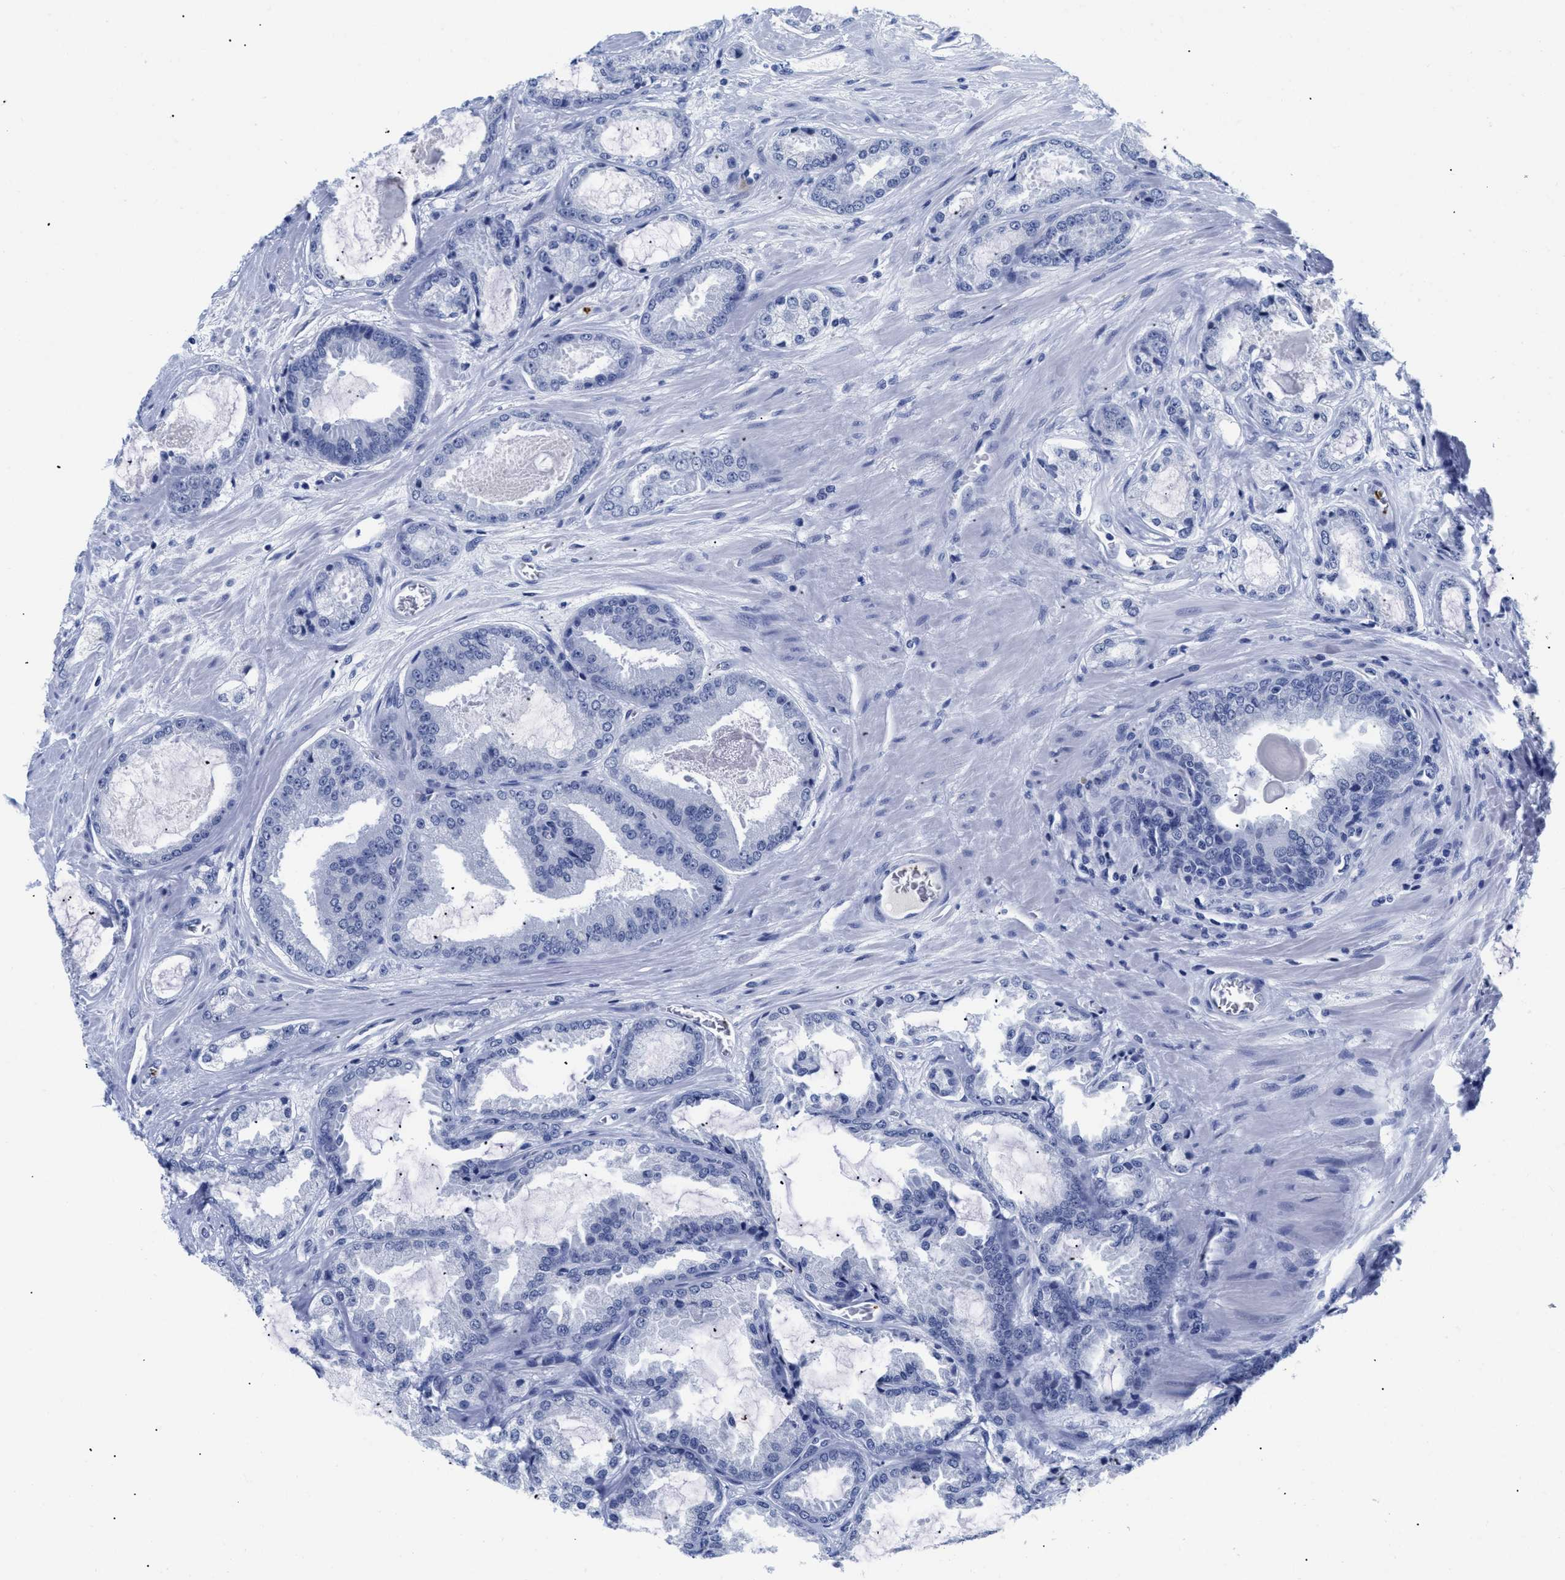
{"staining": {"intensity": "negative", "quantity": "none", "location": "none"}, "tissue": "prostate cancer", "cell_type": "Tumor cells", "image_type": "cancer", "snomed": [{"axis": "morphology", "description": "Adenocarcinoma, High grade"}, {"axis": "topography", "description": "Prostate"}], "caption": "IHC of human prostate adenocarcinoma (high-grade) exhibits no expression in tumor cells.", "gene": "TREML1", "patient": {"sex": "male", "age": 65}}